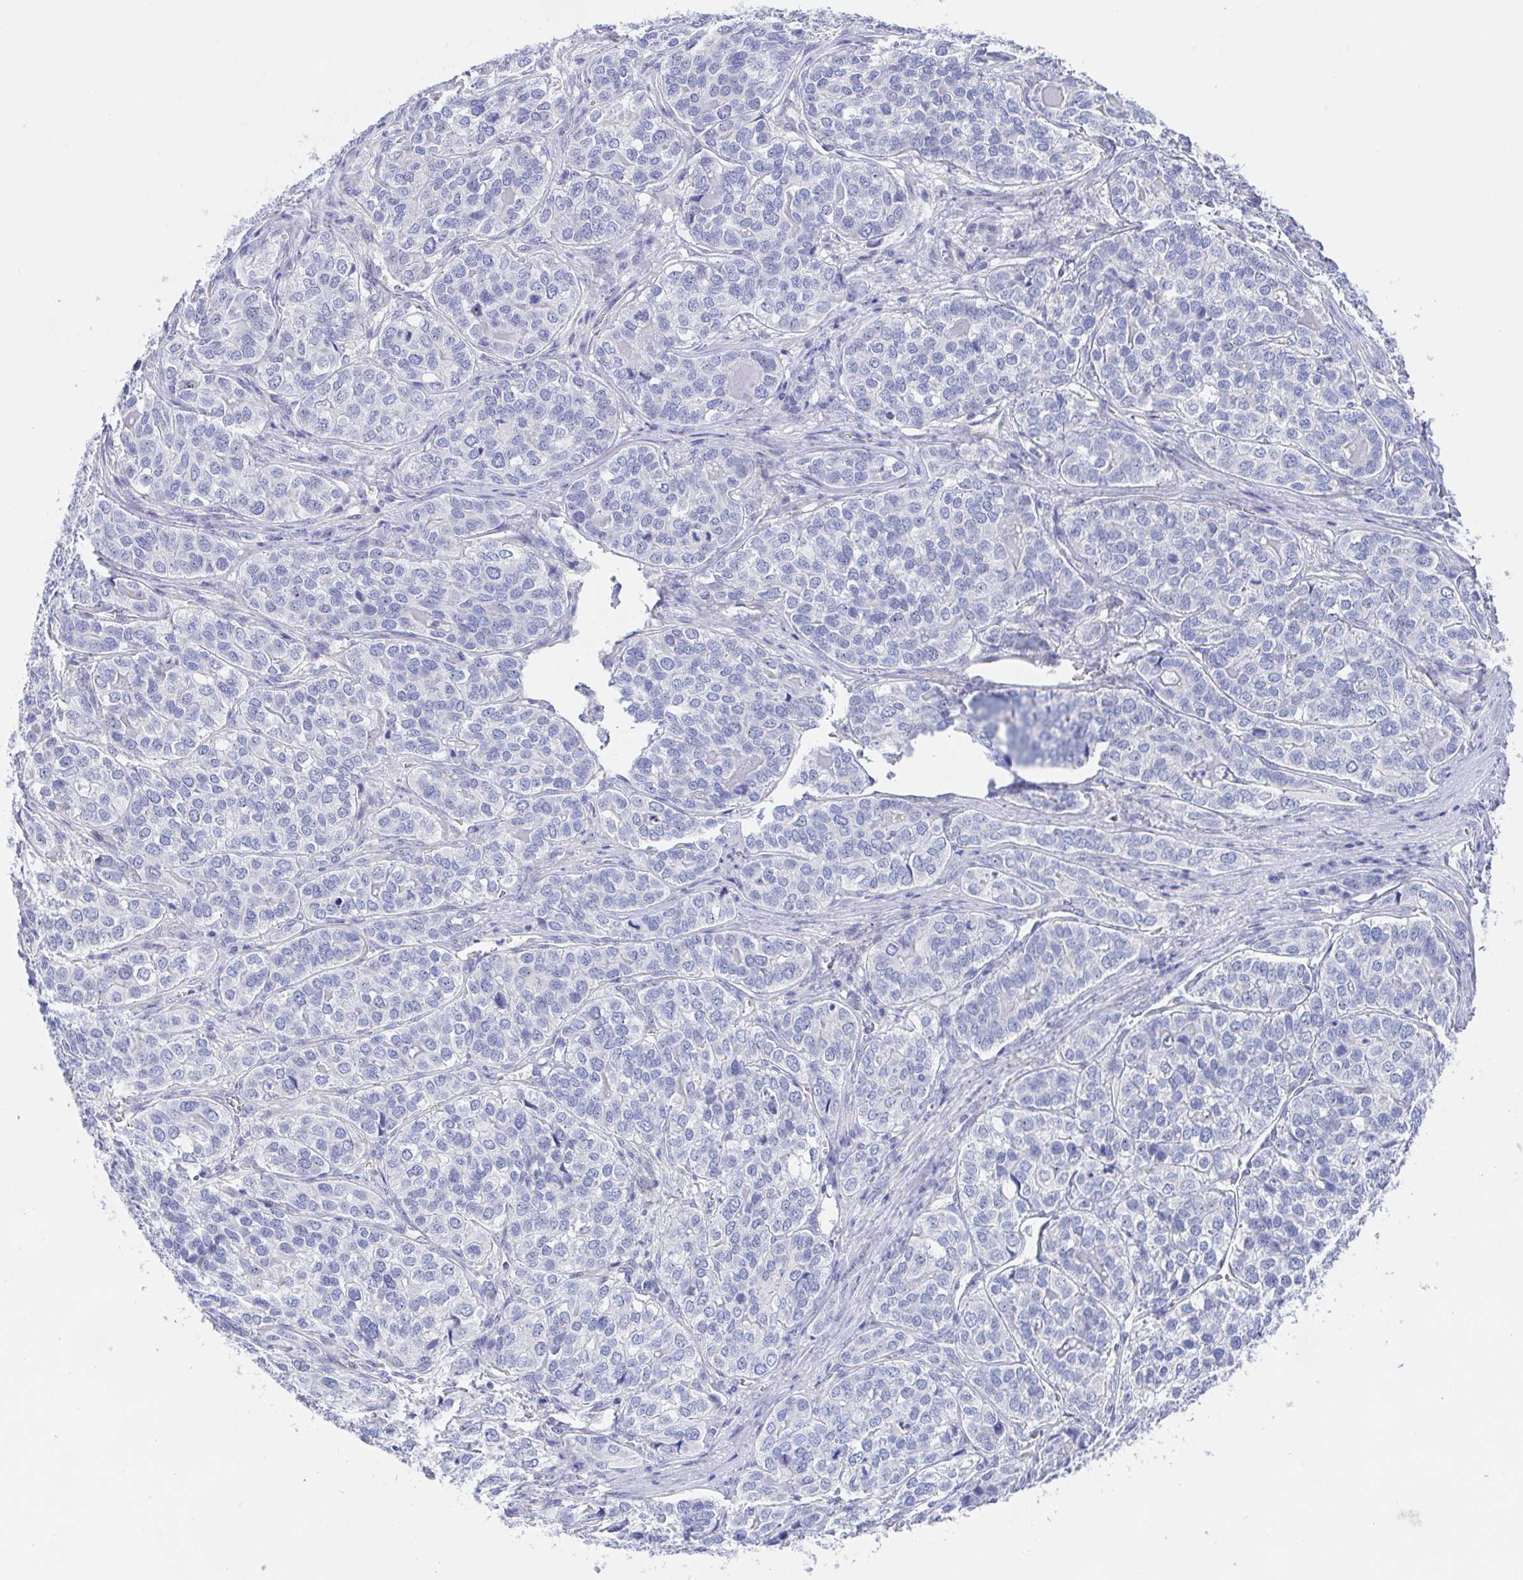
{"staining": {"intensity": "negative", "quantity": "none", "location": "none"}, "tissue": "liver cancer", "cell_type": "Tumor cells", "image_type": "cancer", "snomed": [{"axis": "morphology", "description": "Cholangiocarcinoma"}, {"axis": "topography", "description": "Liver"}], "caption": "High power microscopy histopathology image of an immunohistochemistry micrograph of cholangiocarcinoma (liver), revealing no significant staining in tumor cells.", "gene": "MUCL3", "patient": {"sex": "male", "age": 56}}